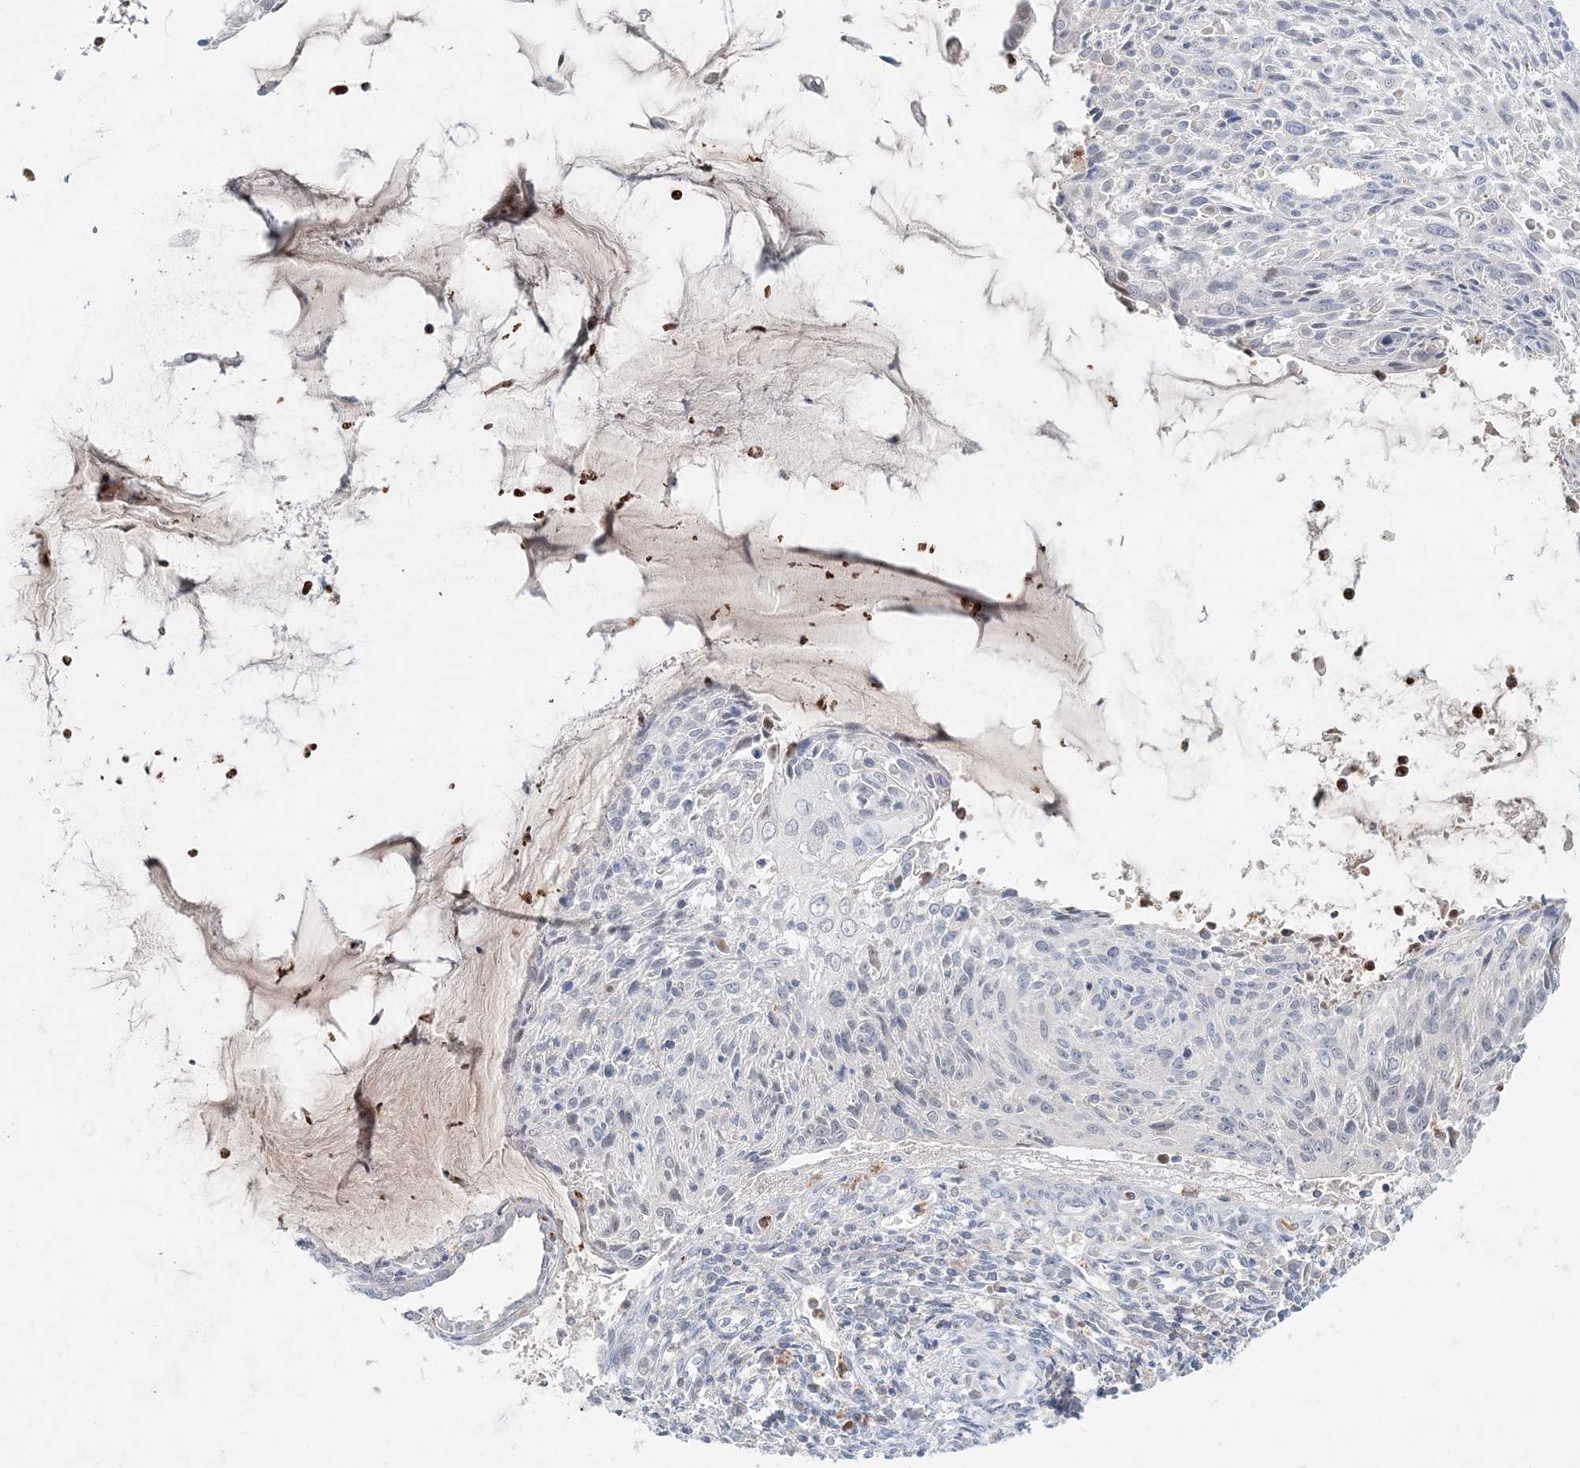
{"staining": {"intensity": "negative", "quantity": "none", "location": "none"}, "tissue": "cervical cancer", "cell_type": "Tumor cells", "image_type": "cancer", "snomed": [{"axis": "morphology", "description": "Squamous cell carcinoma, NOS"}, {"axis": "topography", "description": "Cervix"}], "caption": "The immunohistochemistry image has no significant positivity in tumor cells of cervical squamous cell carcinoma tissue.", "gene": "DNAH5", "patient": {"sex": "female", "age": 51}}